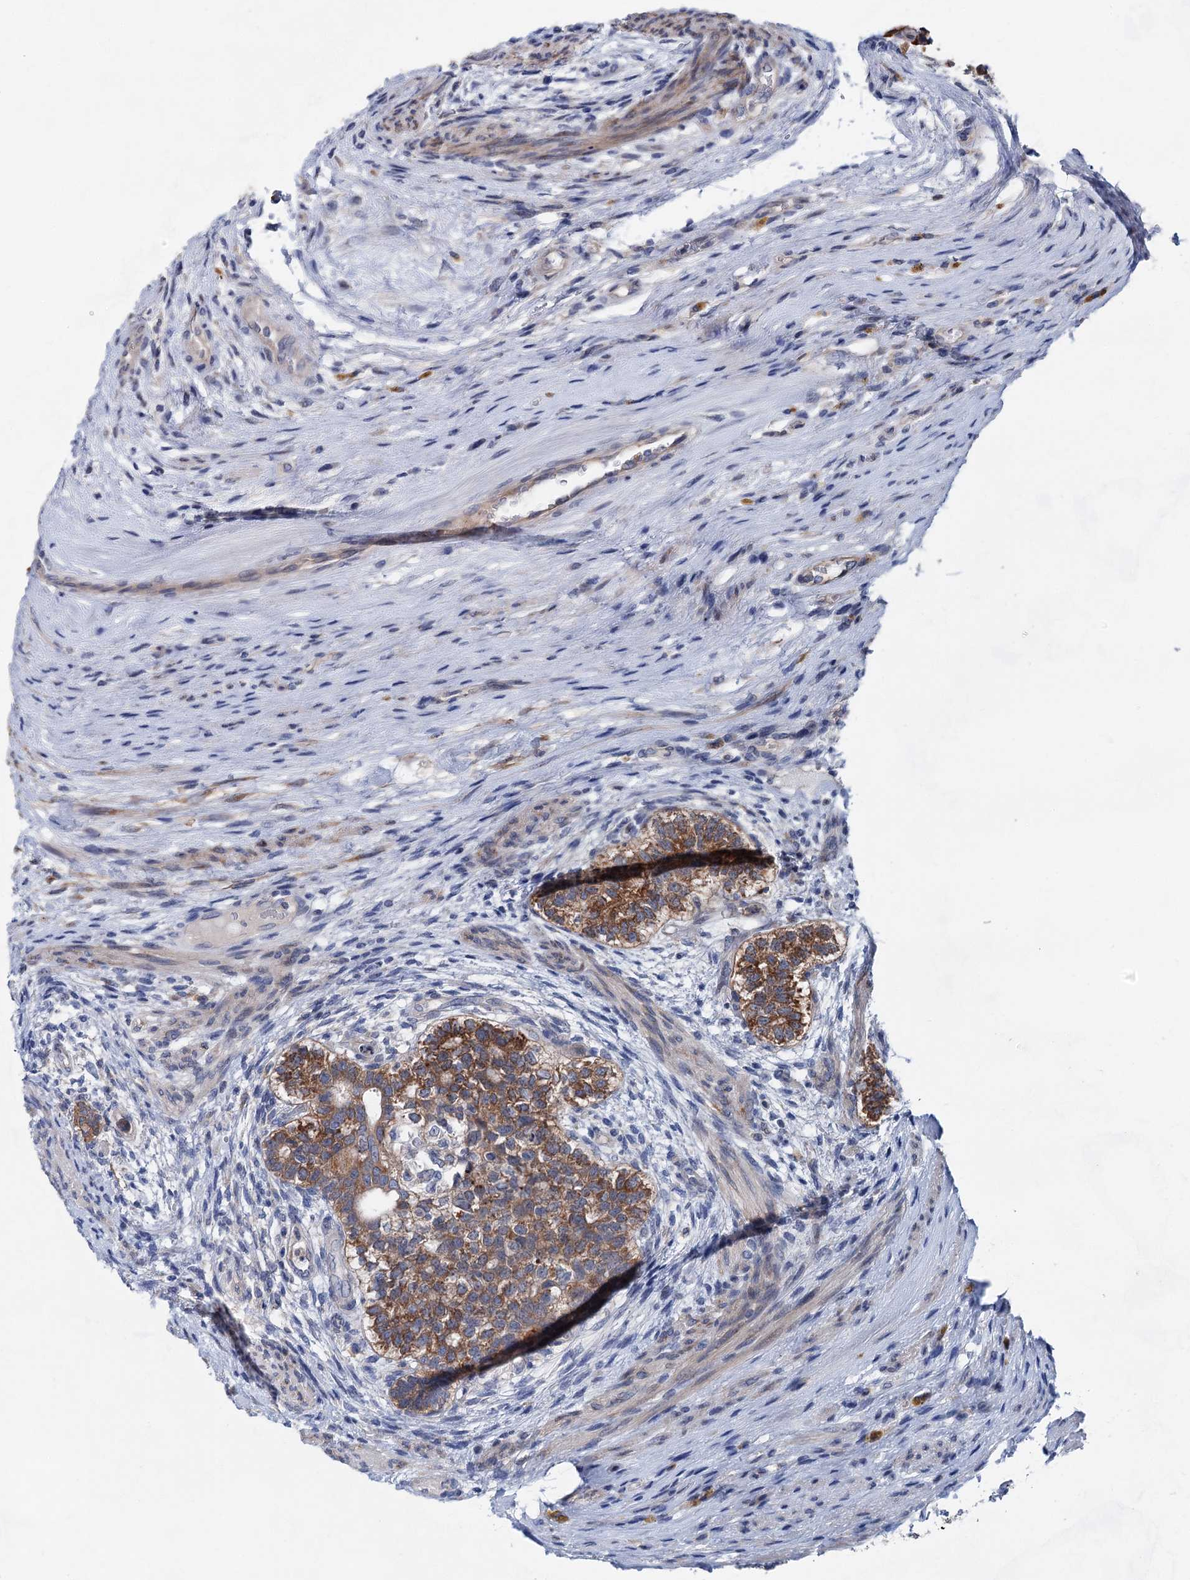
{"staining": {"intensity": "strong", "quantity": ">75%", "location": "cytoplasmic/membranous"}, "tissue": "testis cancer", "cell_type": "Tumor cells", "image_type": "cancer", "snomed": [{"axis": "morphology", "description": "Carcinoma, Embryonal, NOS"}, {"axis": "topography", "description": "Testis"}], "caption": "Protein expression analysis of human embryonal carcinoma (testis) reveals strong cytoplasmic/membranous positivity in about >75% of tumor cells. Nuclei are stained in blue.", "gene": "MORN3", "patient": {"sex": "male", "age": 26}}